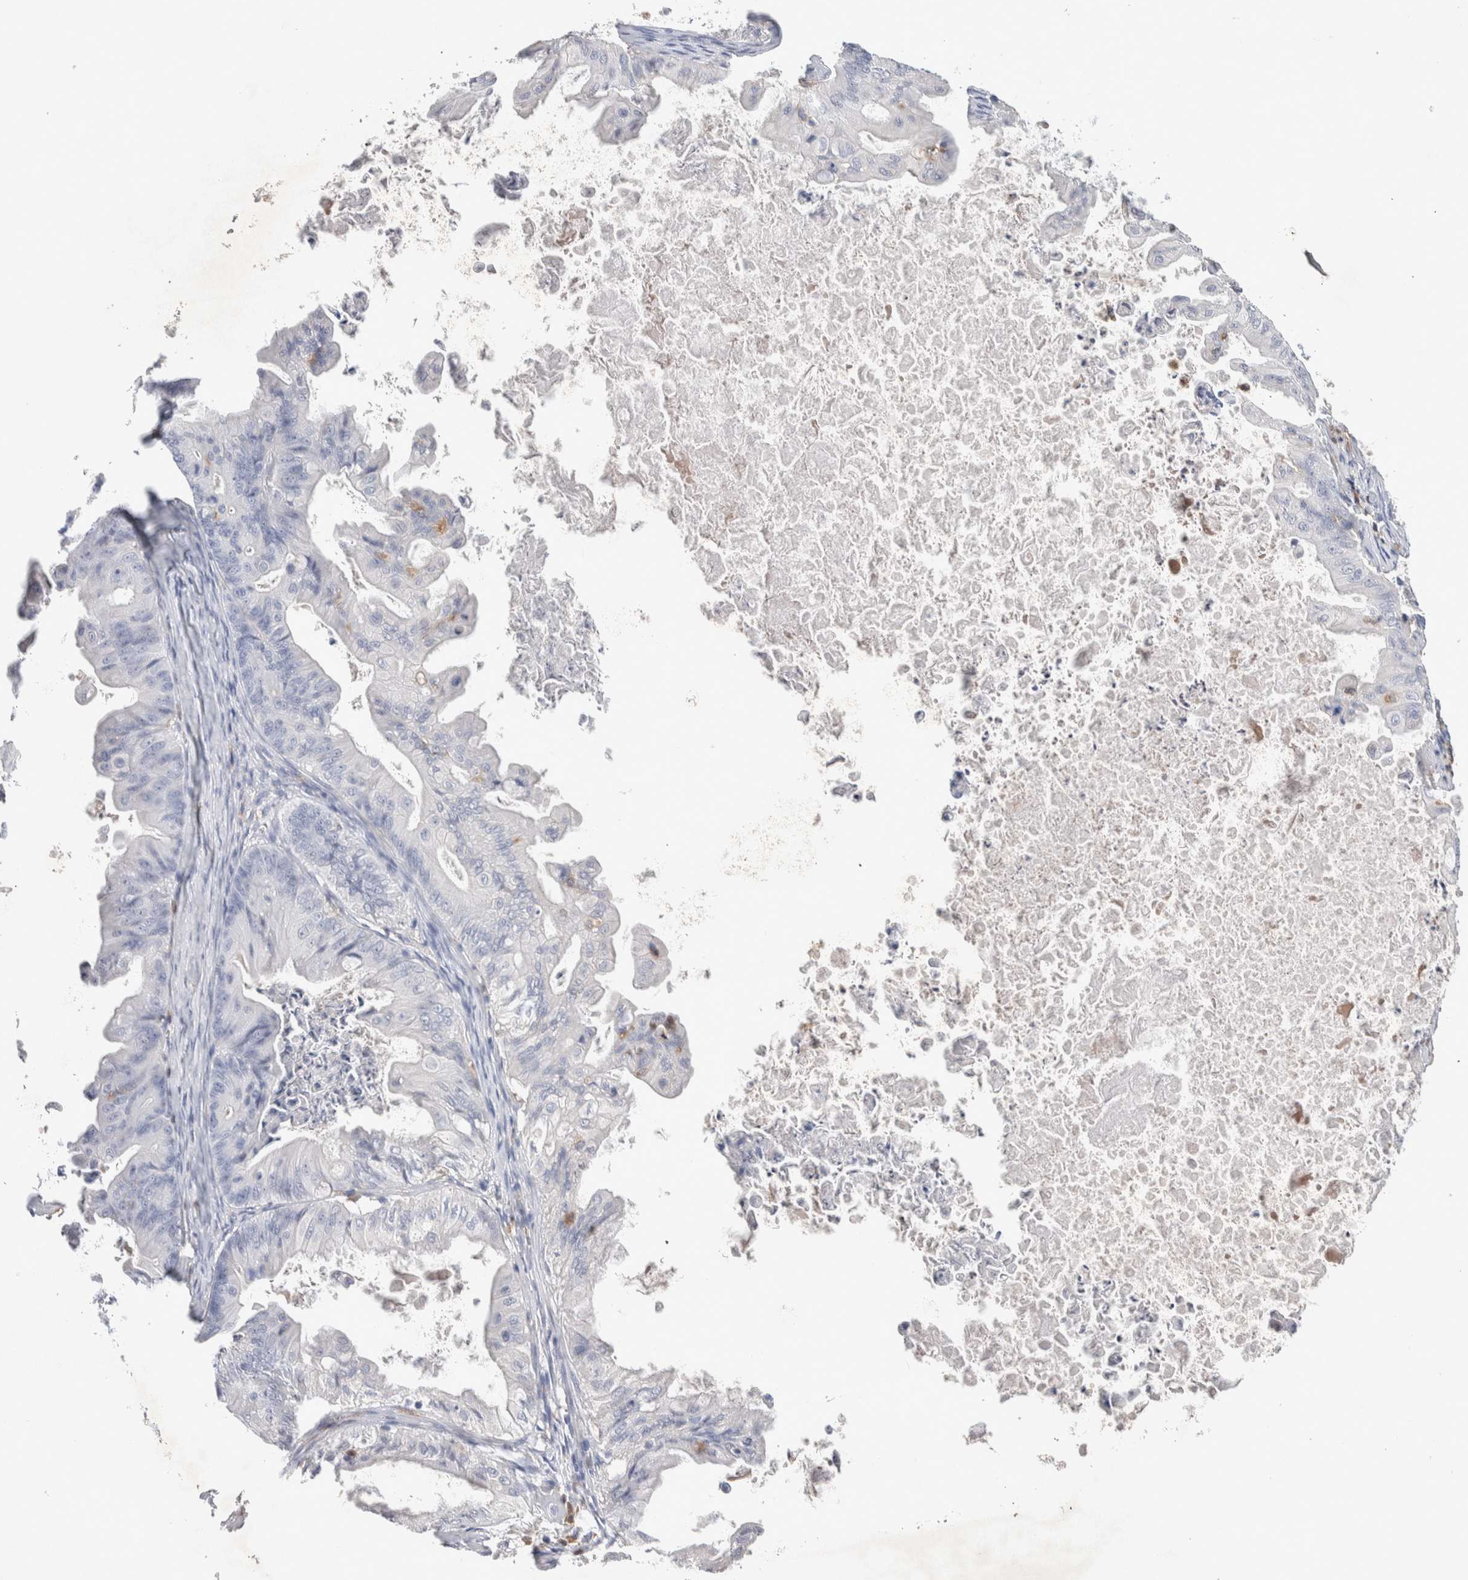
{"staining": {"intensity": "negative", "quantity": "none", "location": "none"}, "tissue": "ovarian cancer", "cell_type": "Tumor cells", "image_type": "cancer", "snomed": [{"axis": "morphology", "description": "Cystadenocarcinoma, mucinous, NOS"}, {"axis": "topography", "description": "Ovary"}], "caption": "Immunohistochemistry (IHC) photomicrograph of human ovarian cancer stained for a protein (brown), which demonstrates no staining in tumor cells.", "gene": "NCF2", "patient": {"sex": "female", "age": 37}}